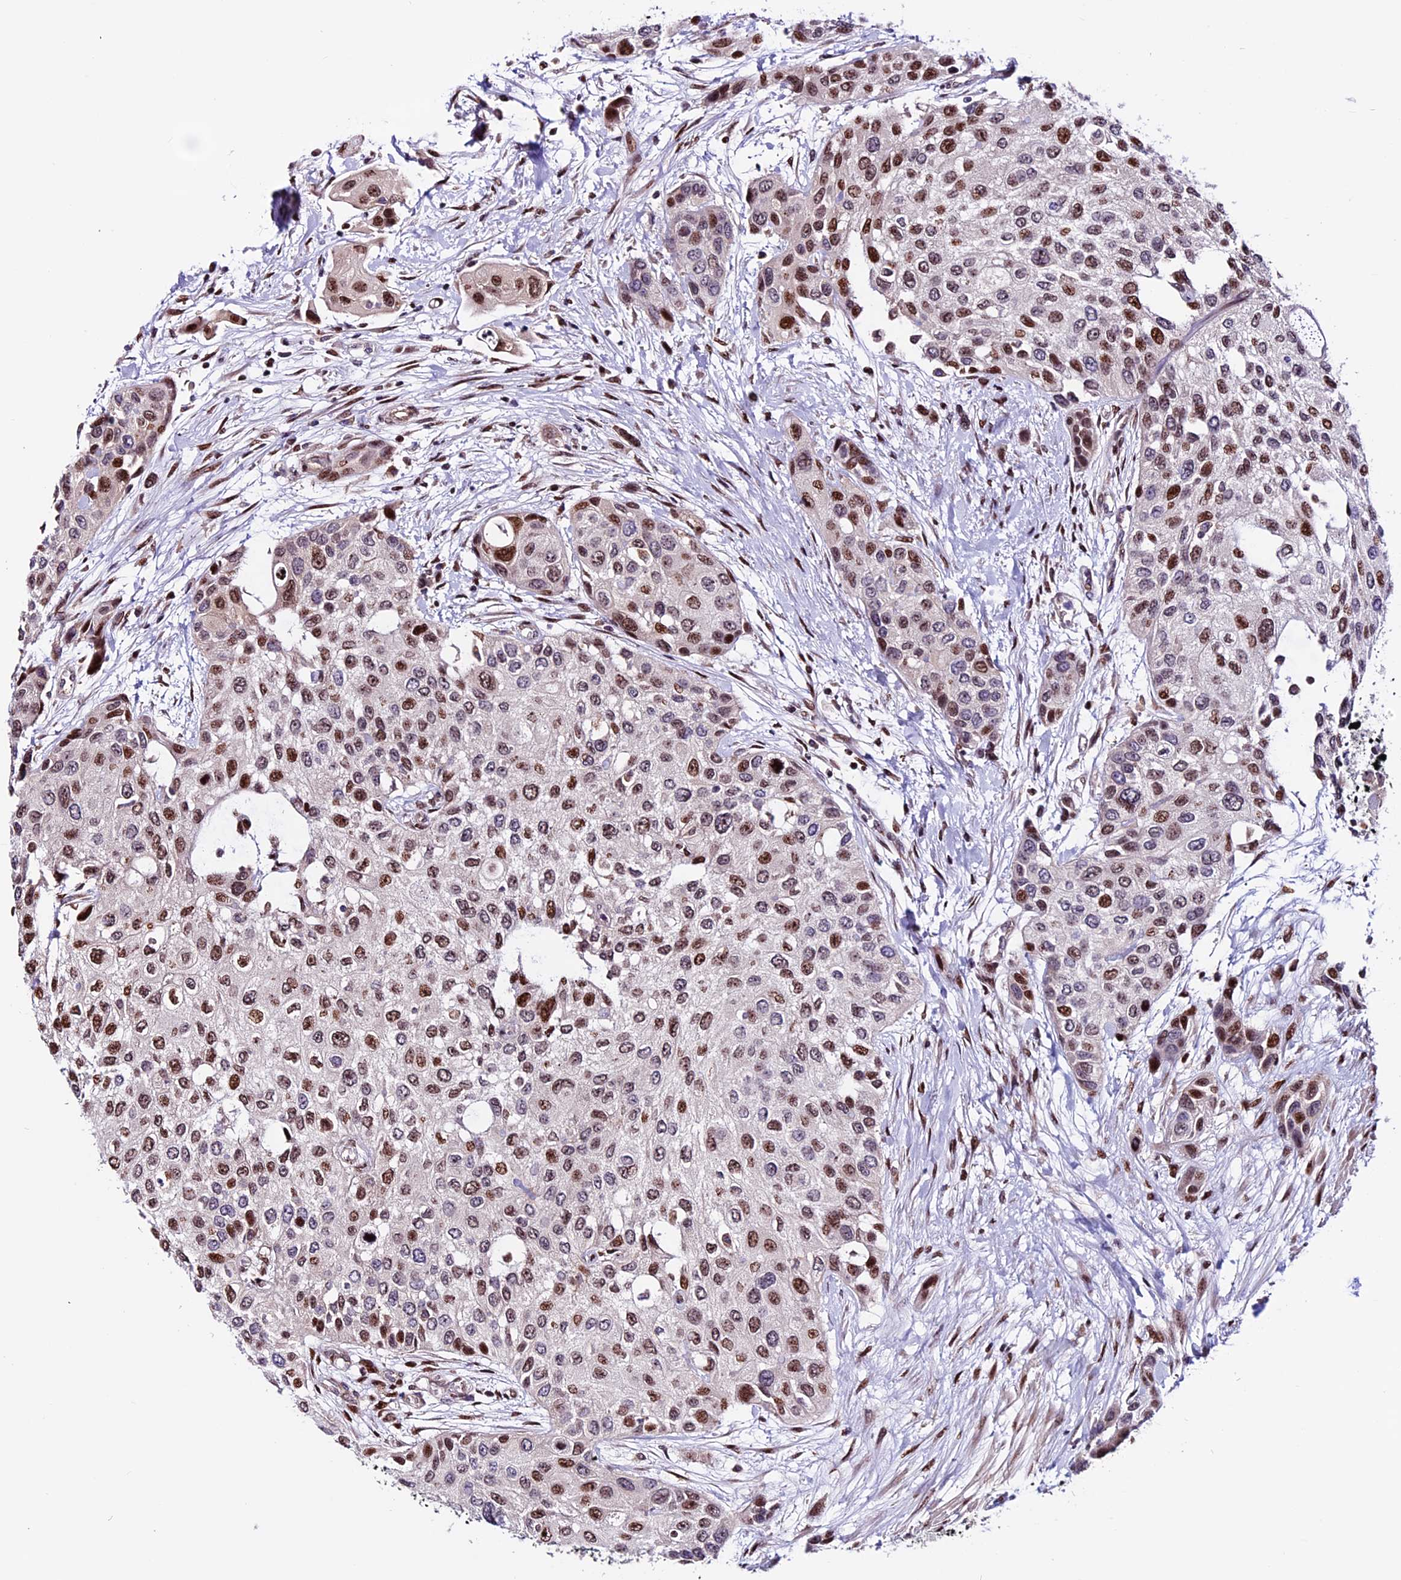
{"staining": {"intensity": "moderate", "quantity": "25%-75%", "location": "nuclear"}, "tissue": "urothelial cancer", "cell_type": "Tumor cells", "image_type": "cancer", "snomed": [{"axis": "morphology", "description": "Normal tissue, NOS"}, {"axis": "morphology", "description": "Urothelial carcinoma, High grade"}, {"axis": "topography", "description": "Vascular tissue"}, {"axis": "topography", "description": "Urinary bladder"}], "caption": "The image exhibits a brown stain indicating the presence of a protein in the nuclear of tumor cells in urothelial cancer.", "gene": "RINL", "patient": {"sex": "female", "age": 56}}